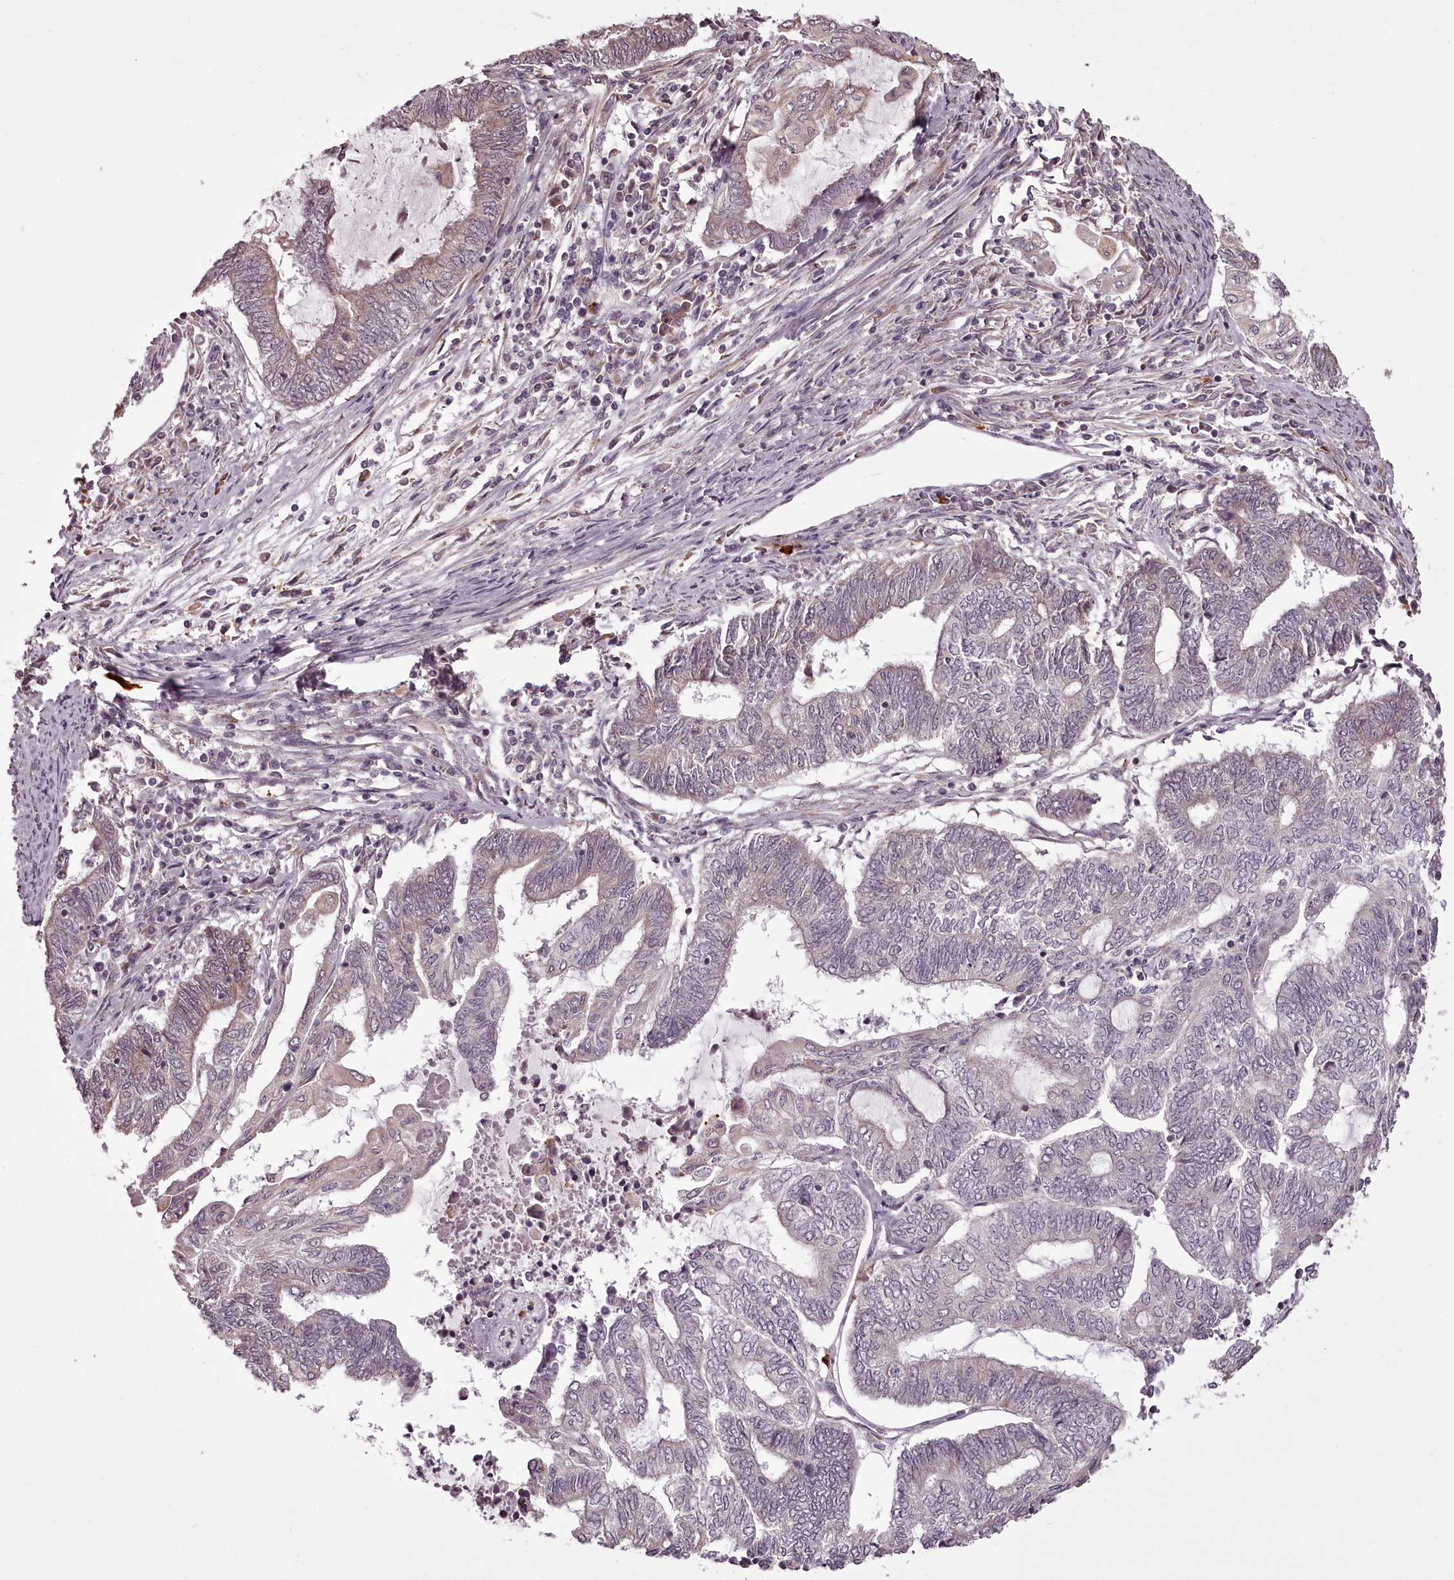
{"staining": {"intensity": "negative", "quantity": "none", "location": "none"}, "tissue": "endometrial cancer", "cell_type": "Tumor cells", "image_type": "cancer", "snomed": [{"axis": "morphology", "description": "Adenocarcinoma, NOS"}, {"axis": "topography", "description": "Uterus"}, {"axis": "topography", "description": "Endometrium"}], "caption": "Human adenocarcinoma (endometrial) stained for a protein using IHC displays no positivity in tumor cells.", "gene": "CCDC92", "patient": {"sex": "female", "age": 70}}